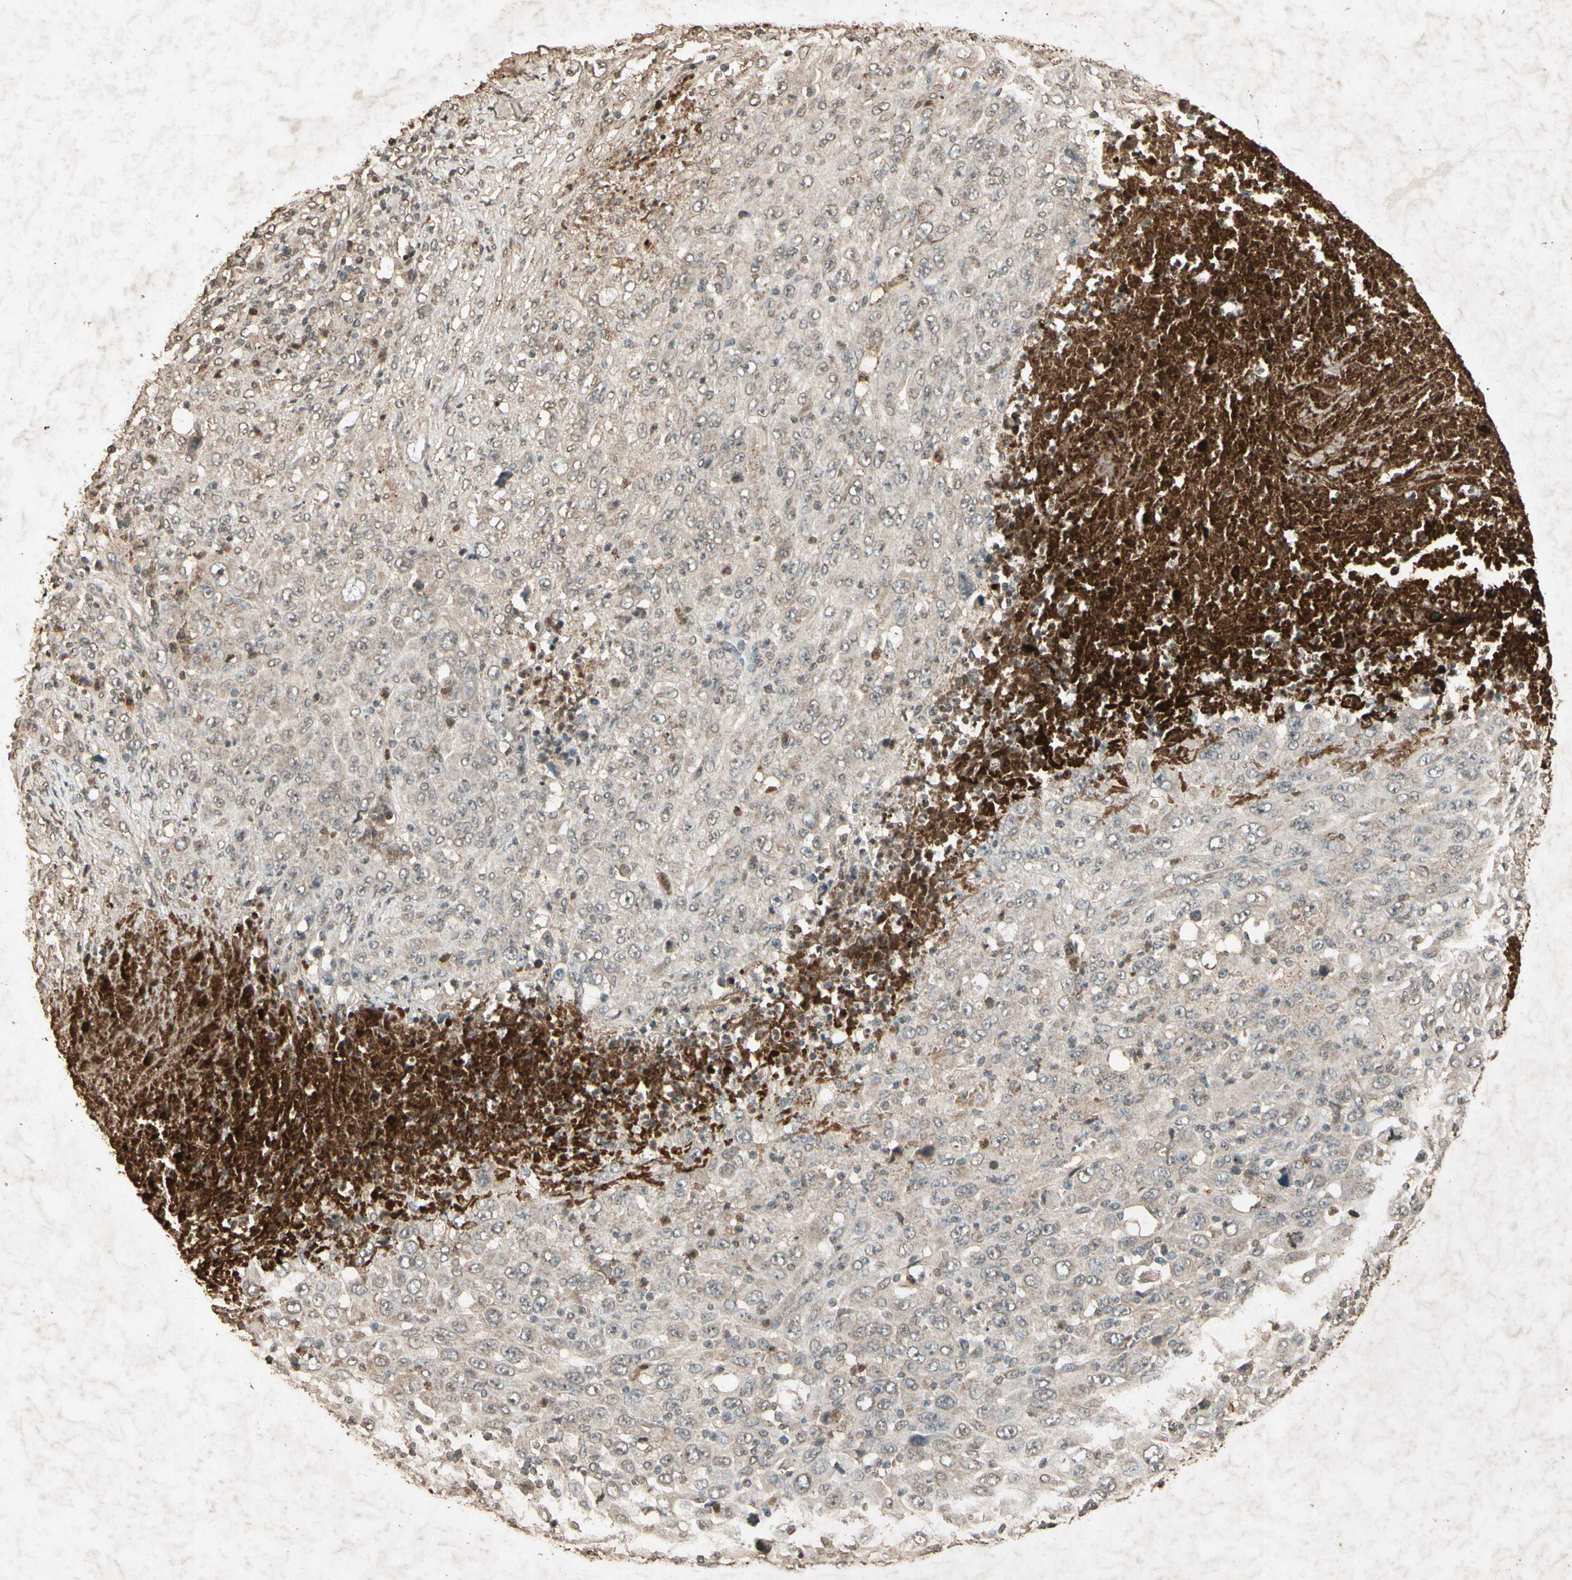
{"staining": {"intensity": "weak", "quantity": "25%-75%", "location": "cytoplasmic/membranous"}, "tissue": "melanoma", "cell_type": "Tumor cells", "image_type": "cancer", "snomed": [{"axis": "morphology", "description": "Malignant melanoma, Metastatic site"}, {"axis": "topography", "description": "Skin"}], "caption": "Melanoma was stained to show a protein in brown. There is low levels of weak cytoplasmic/membranous expression in about 25%-75% of tumor cells. (Brightfield microscopy of DAB IHC at high magnification).", "gene": "GC", "patient": {"sex": "female", "age": 56}}